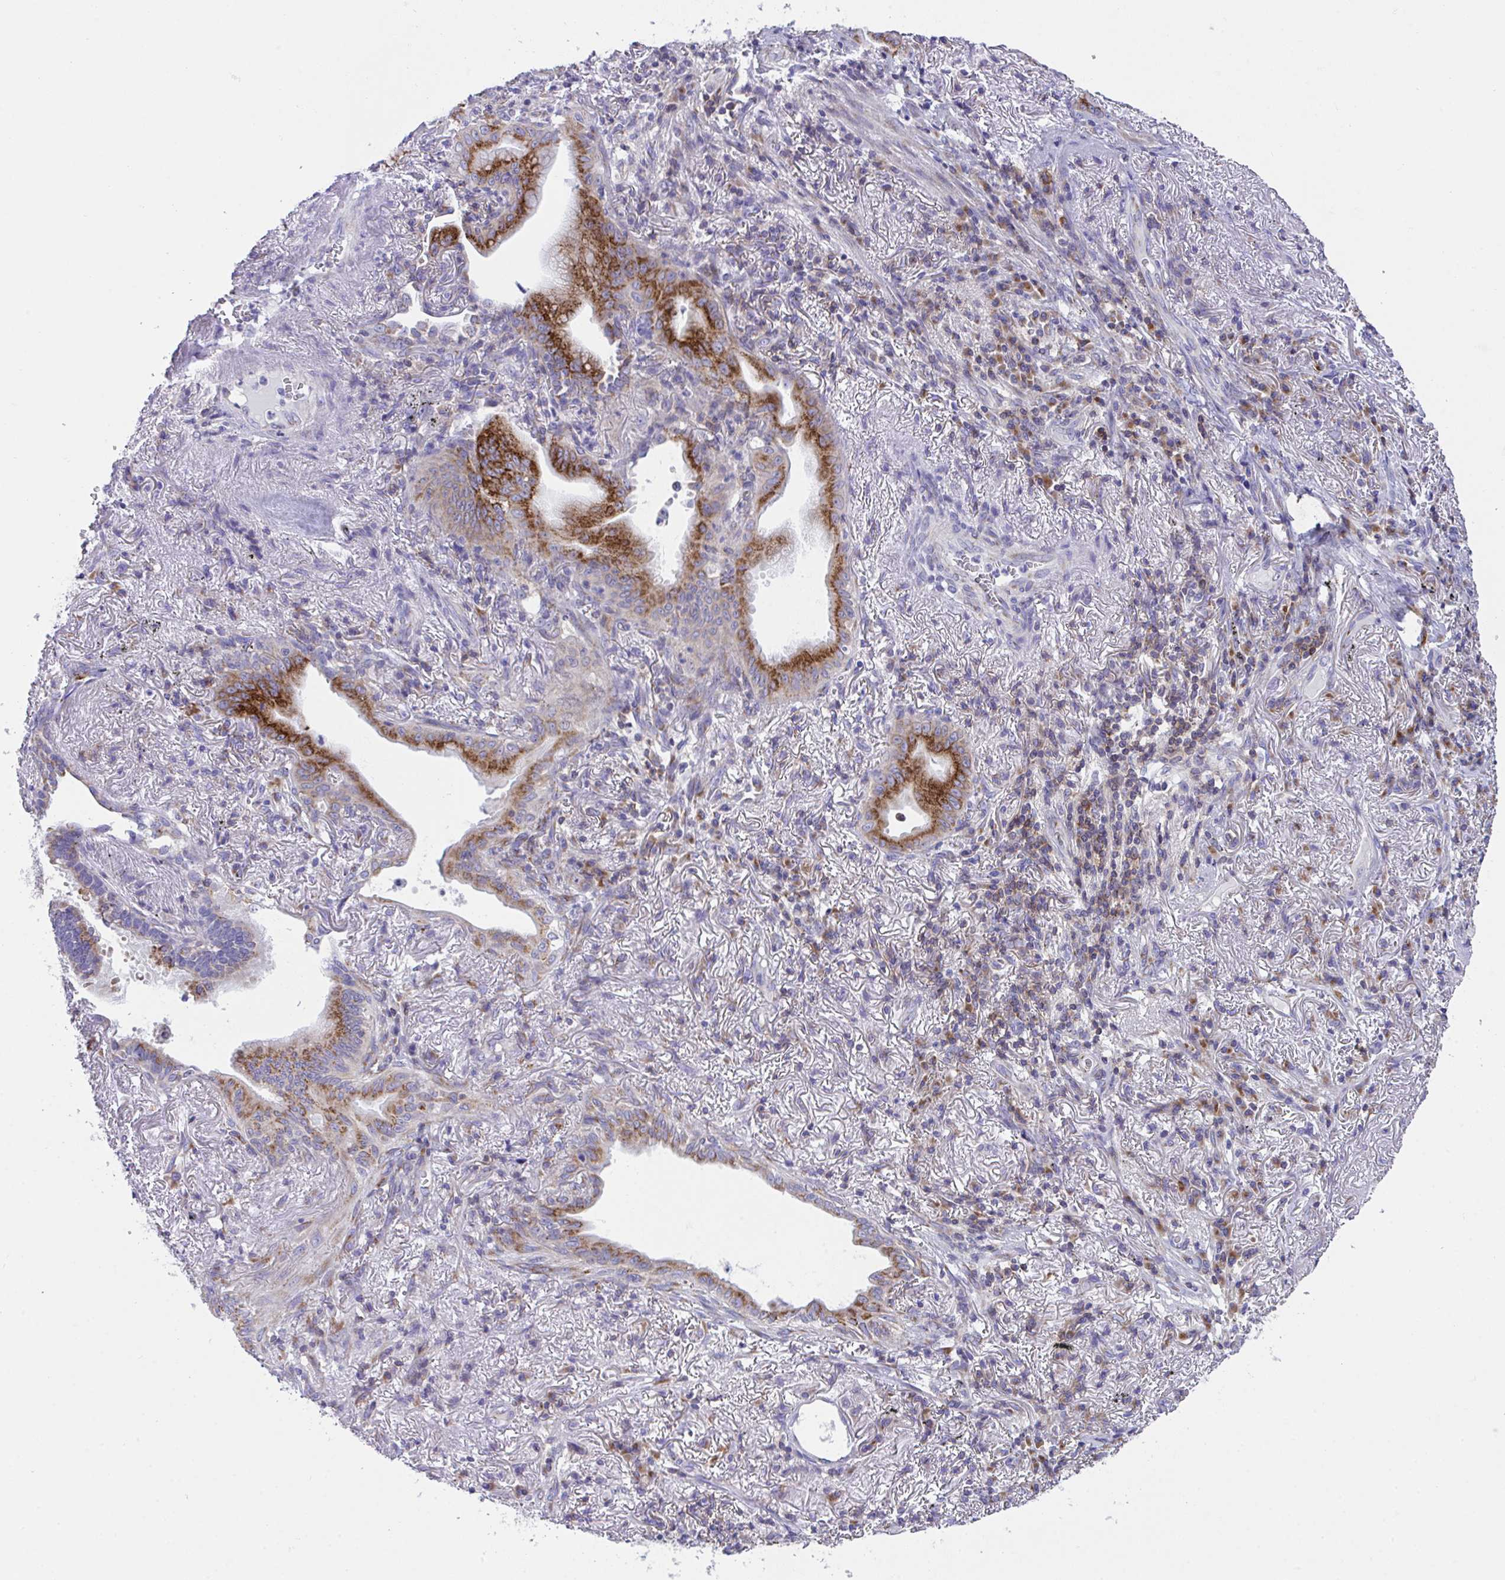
{"staining": {"intensity": "strong", "quantity": "<25%", "location": "cytoplasmic/membranous"}, "tissue": "lung cancer", "cell_type": "Tumor cells", "image_type": "cancer", "snomed": [{"axis": "morphology", "description": "Adenocarcinoma, NOS"}, {"axis": "topography", "description": "Lung"}], "caption": "Brown immunohistochemical staining in human lung cancer (adenocarcinoma) displays strong cytoplasmic/membranous expression in about <25% of tumor cells.", "gene": "MIA3", "patient": {"sex": "male", "age": 77}}